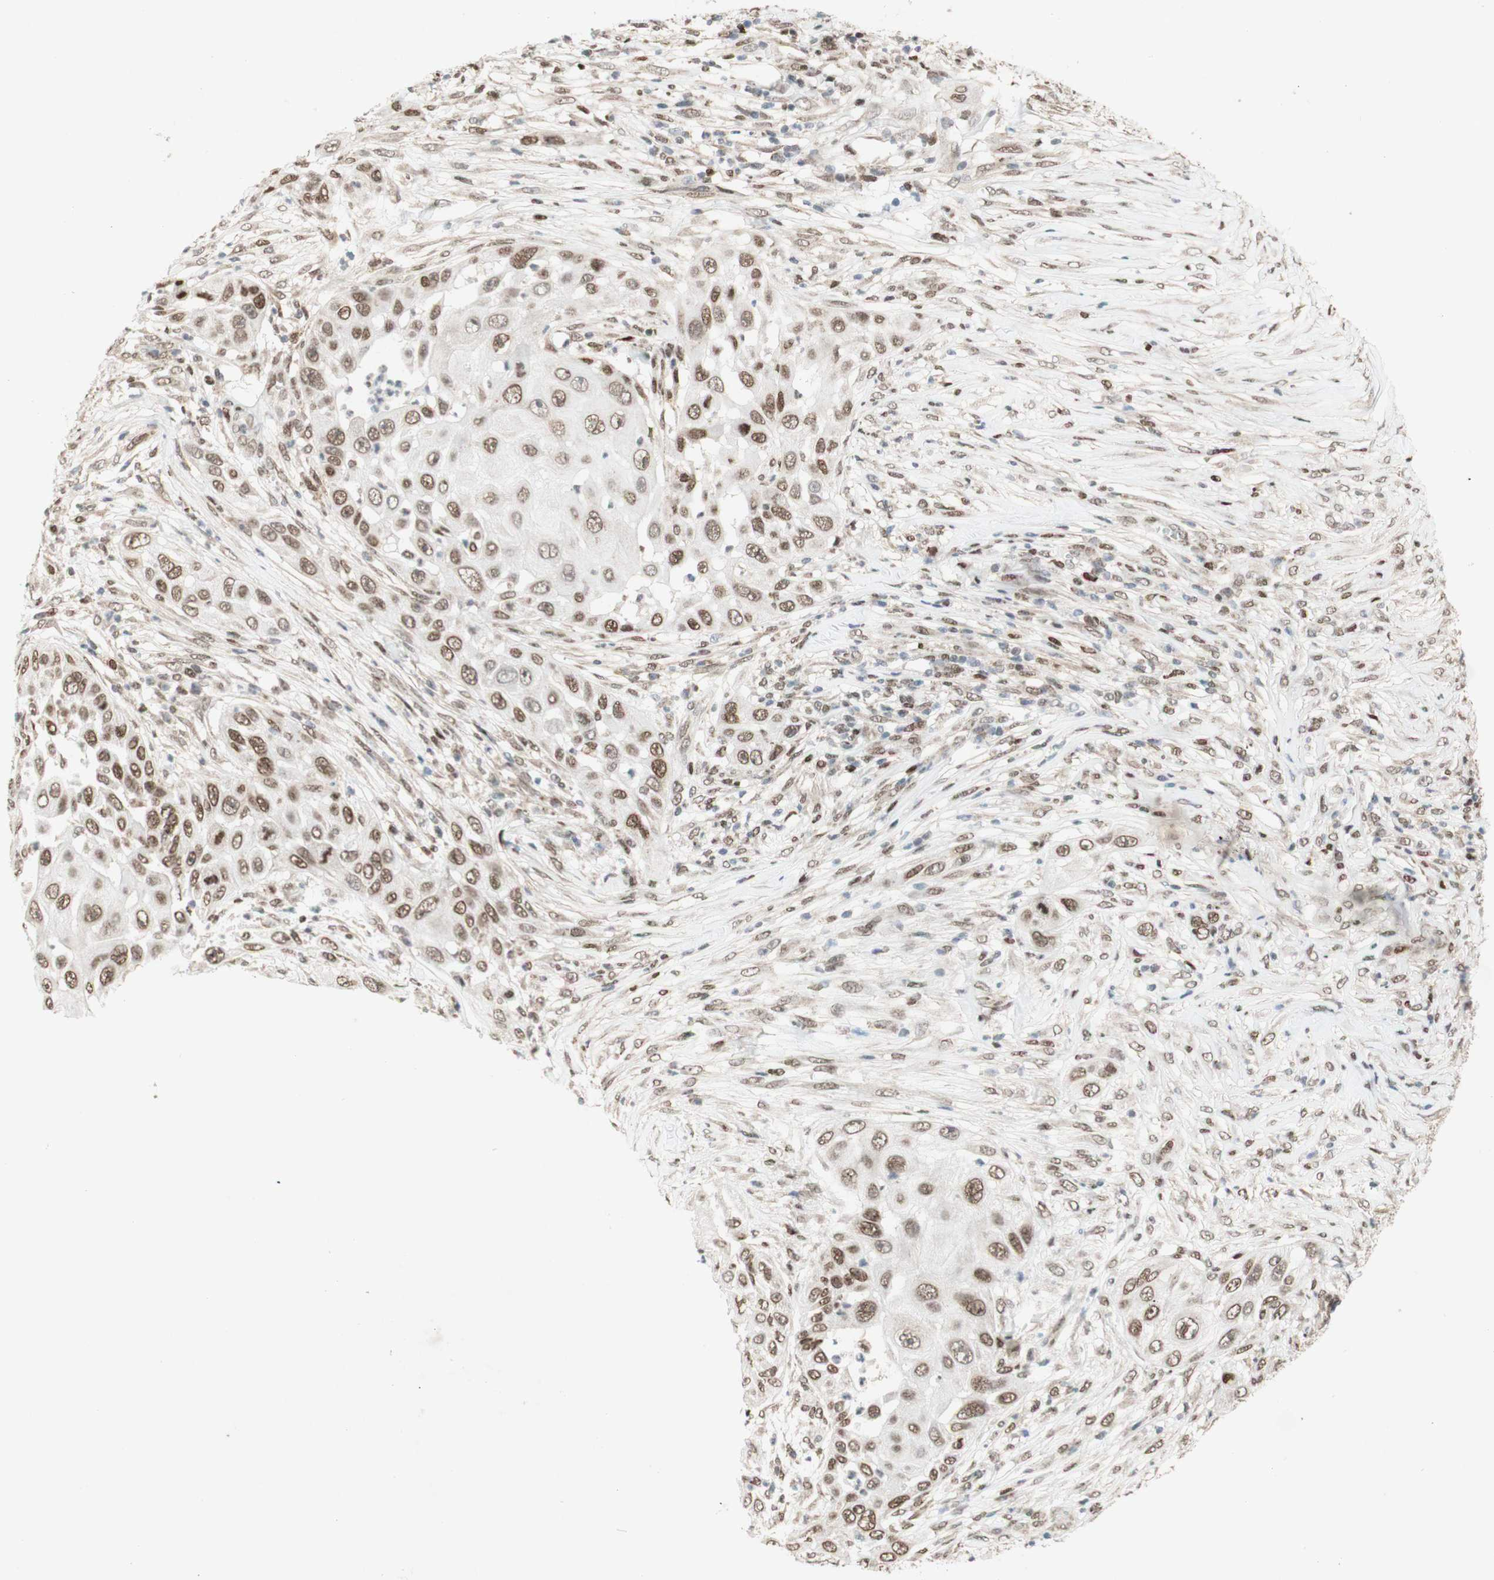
{"staining": {"intensity": "moderate", "quantity": "25%-75%", "location": "nuclear"}, "tissue": "skin cancer", "cell_type": "Tumor cells", "image_type": "cancer", "snomed": [{"axis": "morphology", "description": "Squamous cell carcinoma, NOS"}, {"axis": "topography", "description": "Skin"}], "caption": "This micrograph reveals skin cancer stained with IHC to label a protein in brown. The nuclear of tumor cells show moderate positivity for the protein. Nuclei are counter-stained blue.", "gene": "DNMT3A", "patient": {"sex": "female", "age": 44}}